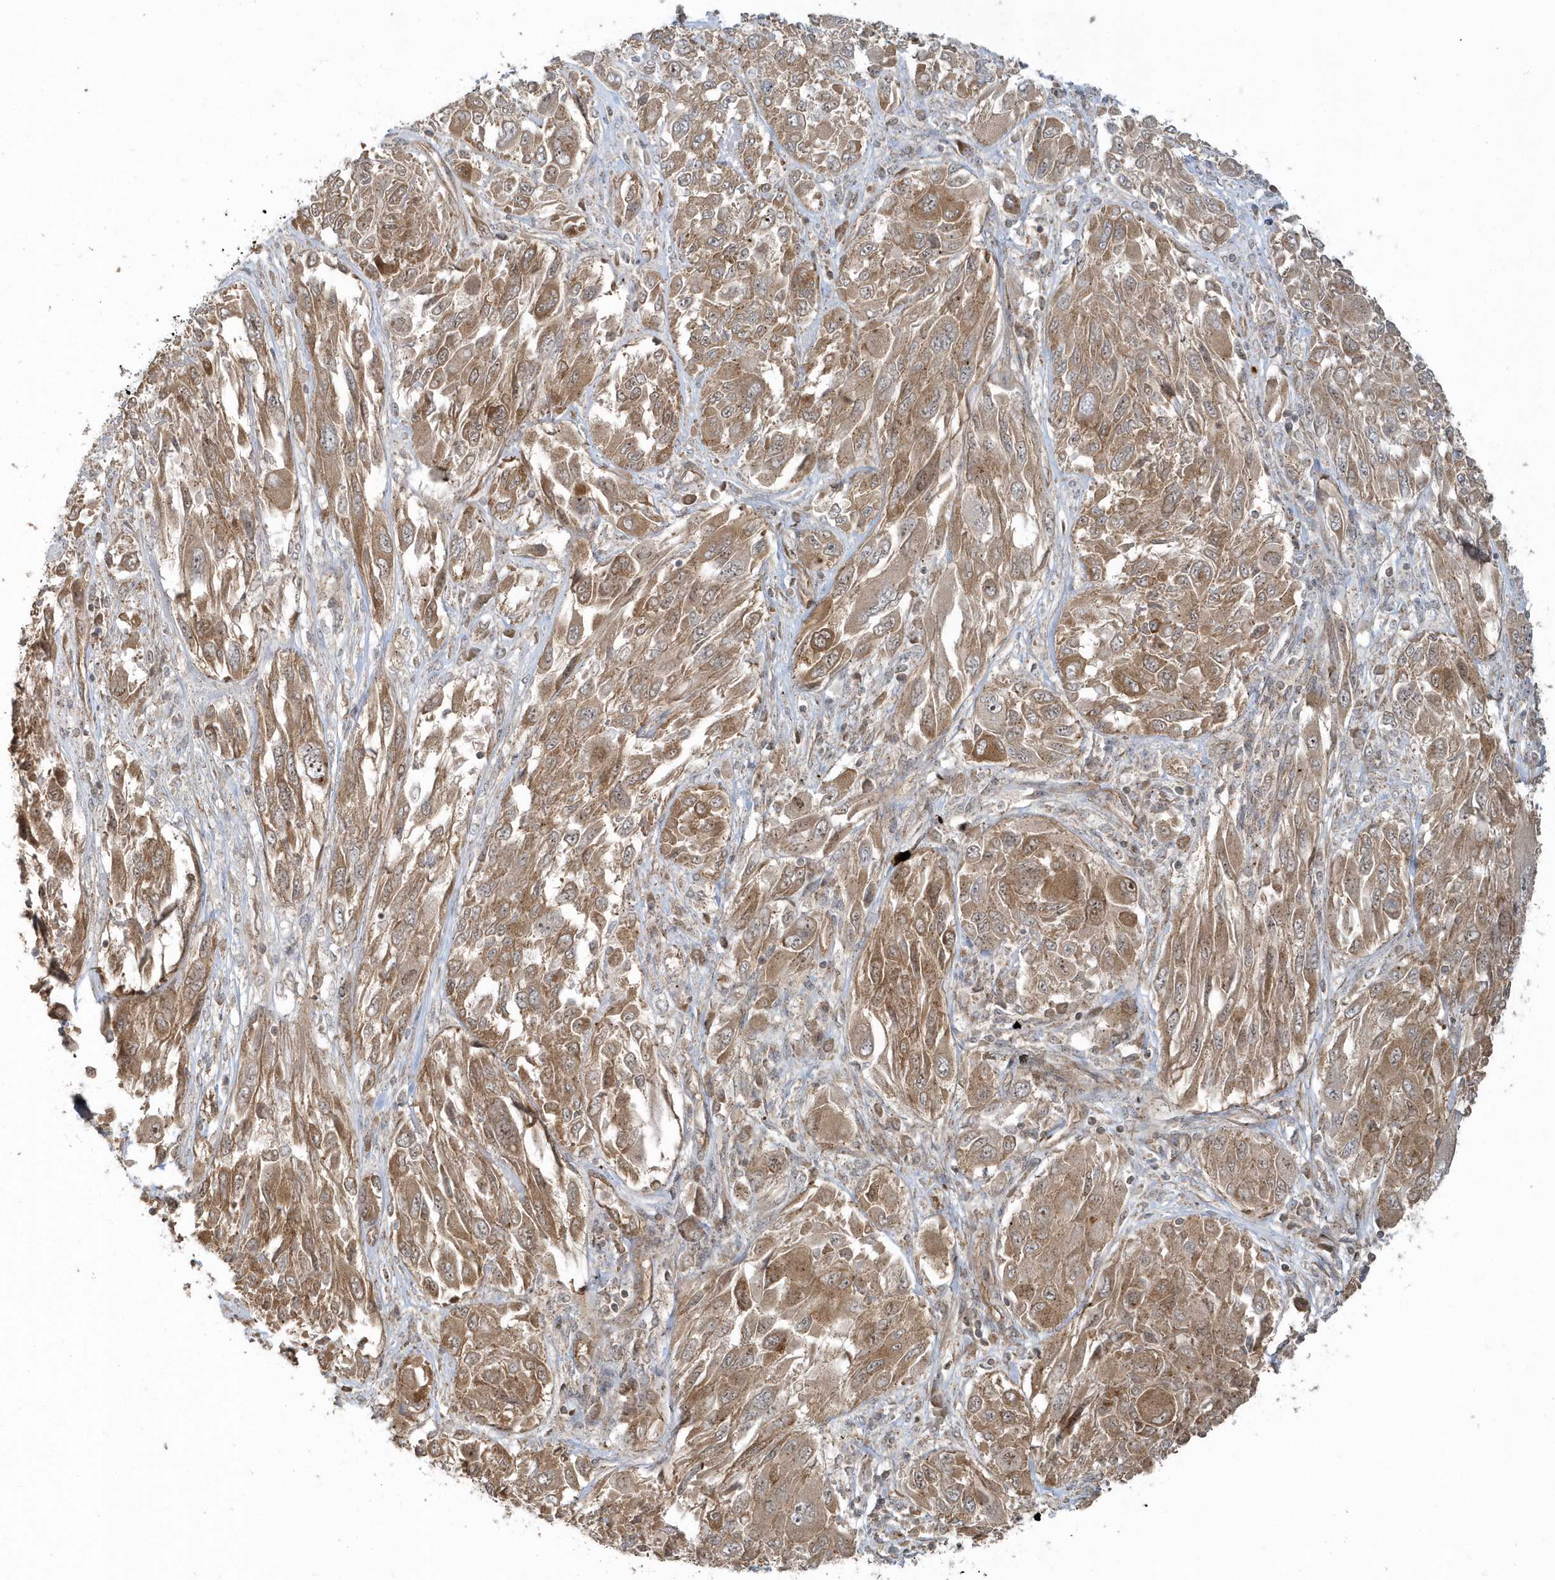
{"staining": {"intensity": "moderate", "quantity": ">75%", "location": "cytoplasmic/membranous"}, "tissue": "melanoma", "cell_type": "Tumor cells", "image_type": "cancer", "snomed": [{"axis": "morphology", "description": "Malignant melanoma, NOS"}, {"axis": "topography", "description": "Skin"}], "caption": "Brown immunohistochemical staining in melanoma demonstrates moderate cytoplasmic/membranous positivity in approximately >75% of tumor cells.", "gene": "STIM2", "patient": {"sex": "female", "age": 91}}